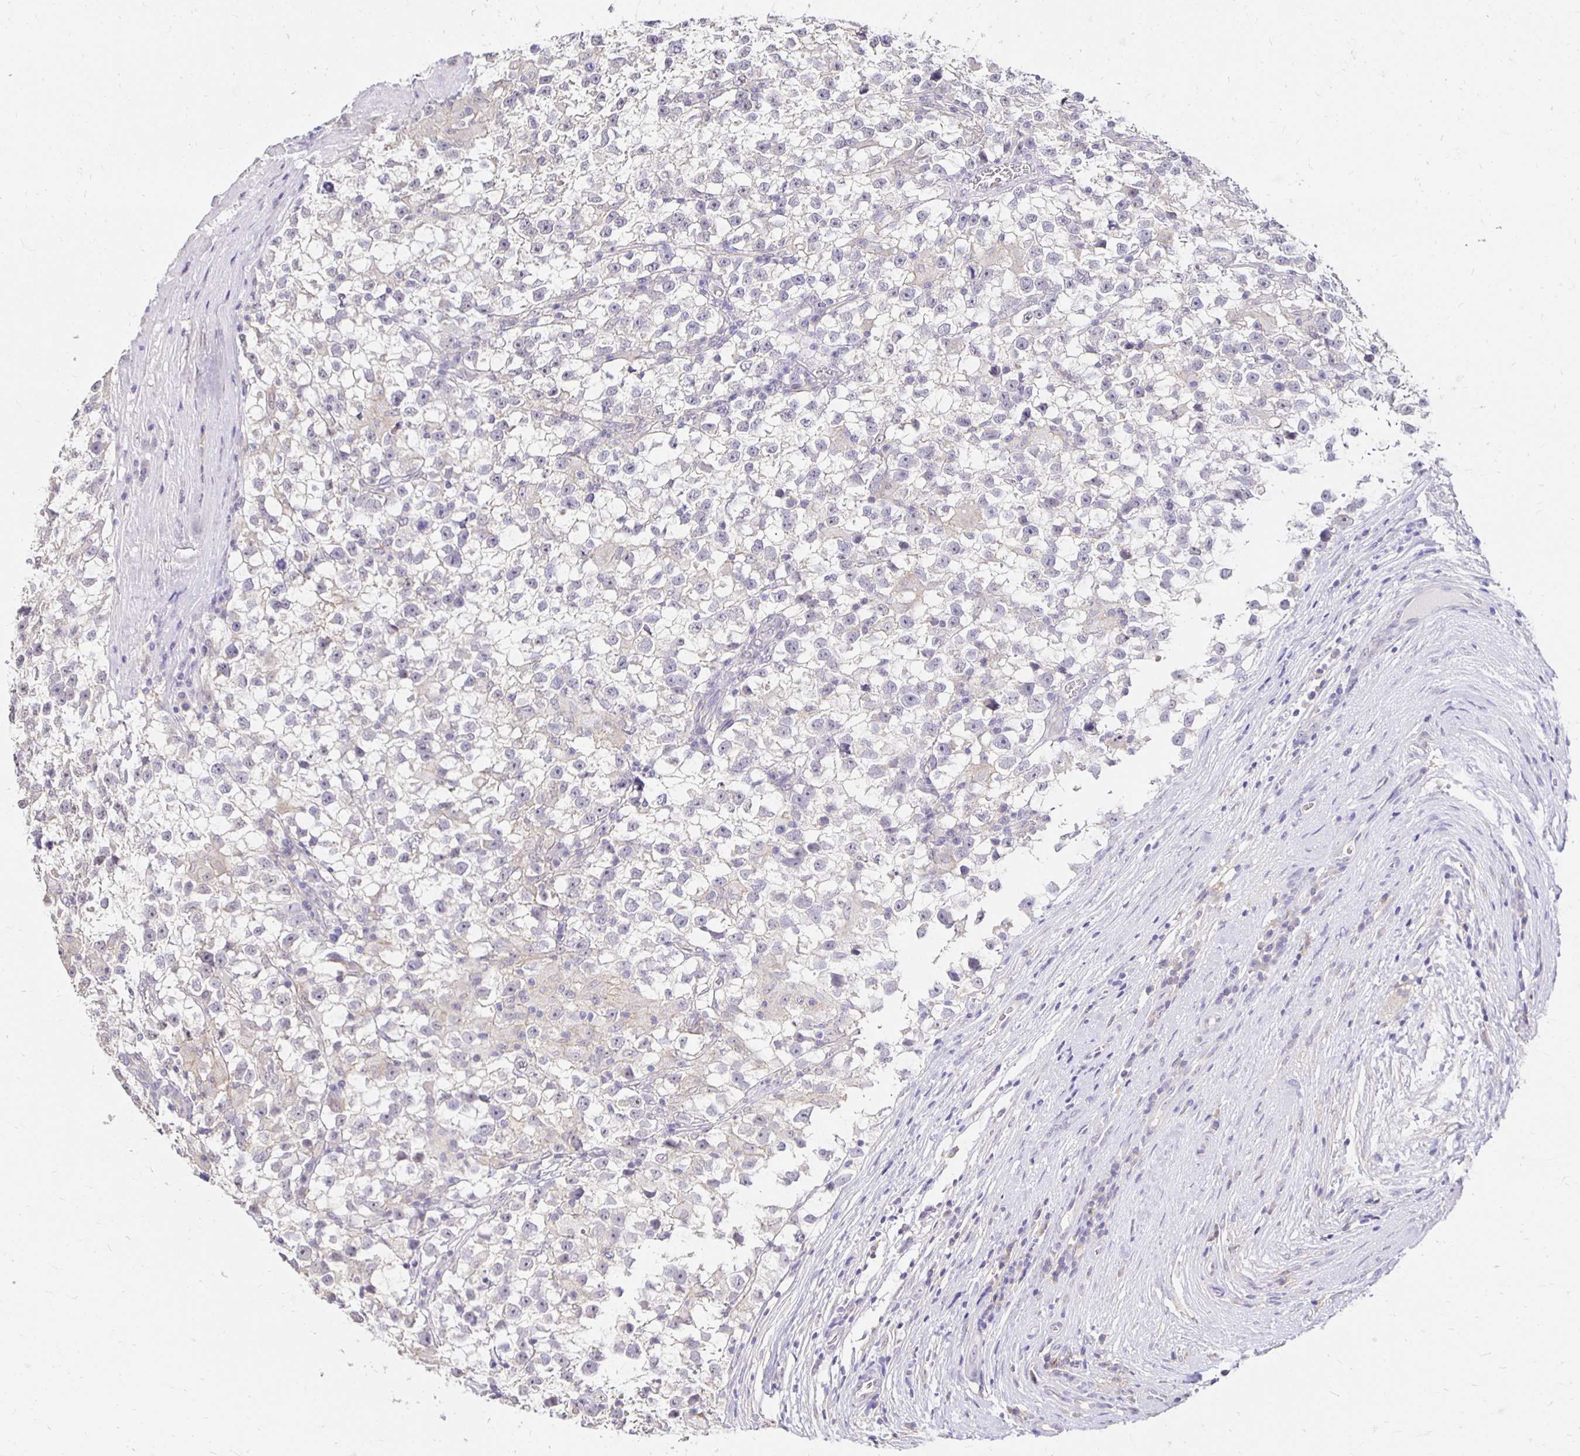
{"staining": {"intensity": "negative", "quantity": "none", "location": "none"}, "tissue": "testis cancer", "cell_type": "Tumor cells", "image_type": "cancer", "snomed": [{"axis": "morphology", "description": "Seminoma, NOS"}, {"axis": "topography", "description": "Testis"}], "caption": "Tumor cells show no significant expression in testis seminoma.", "gene": "PNPLA3", "patient": {"sex": "male", "age": 31}}